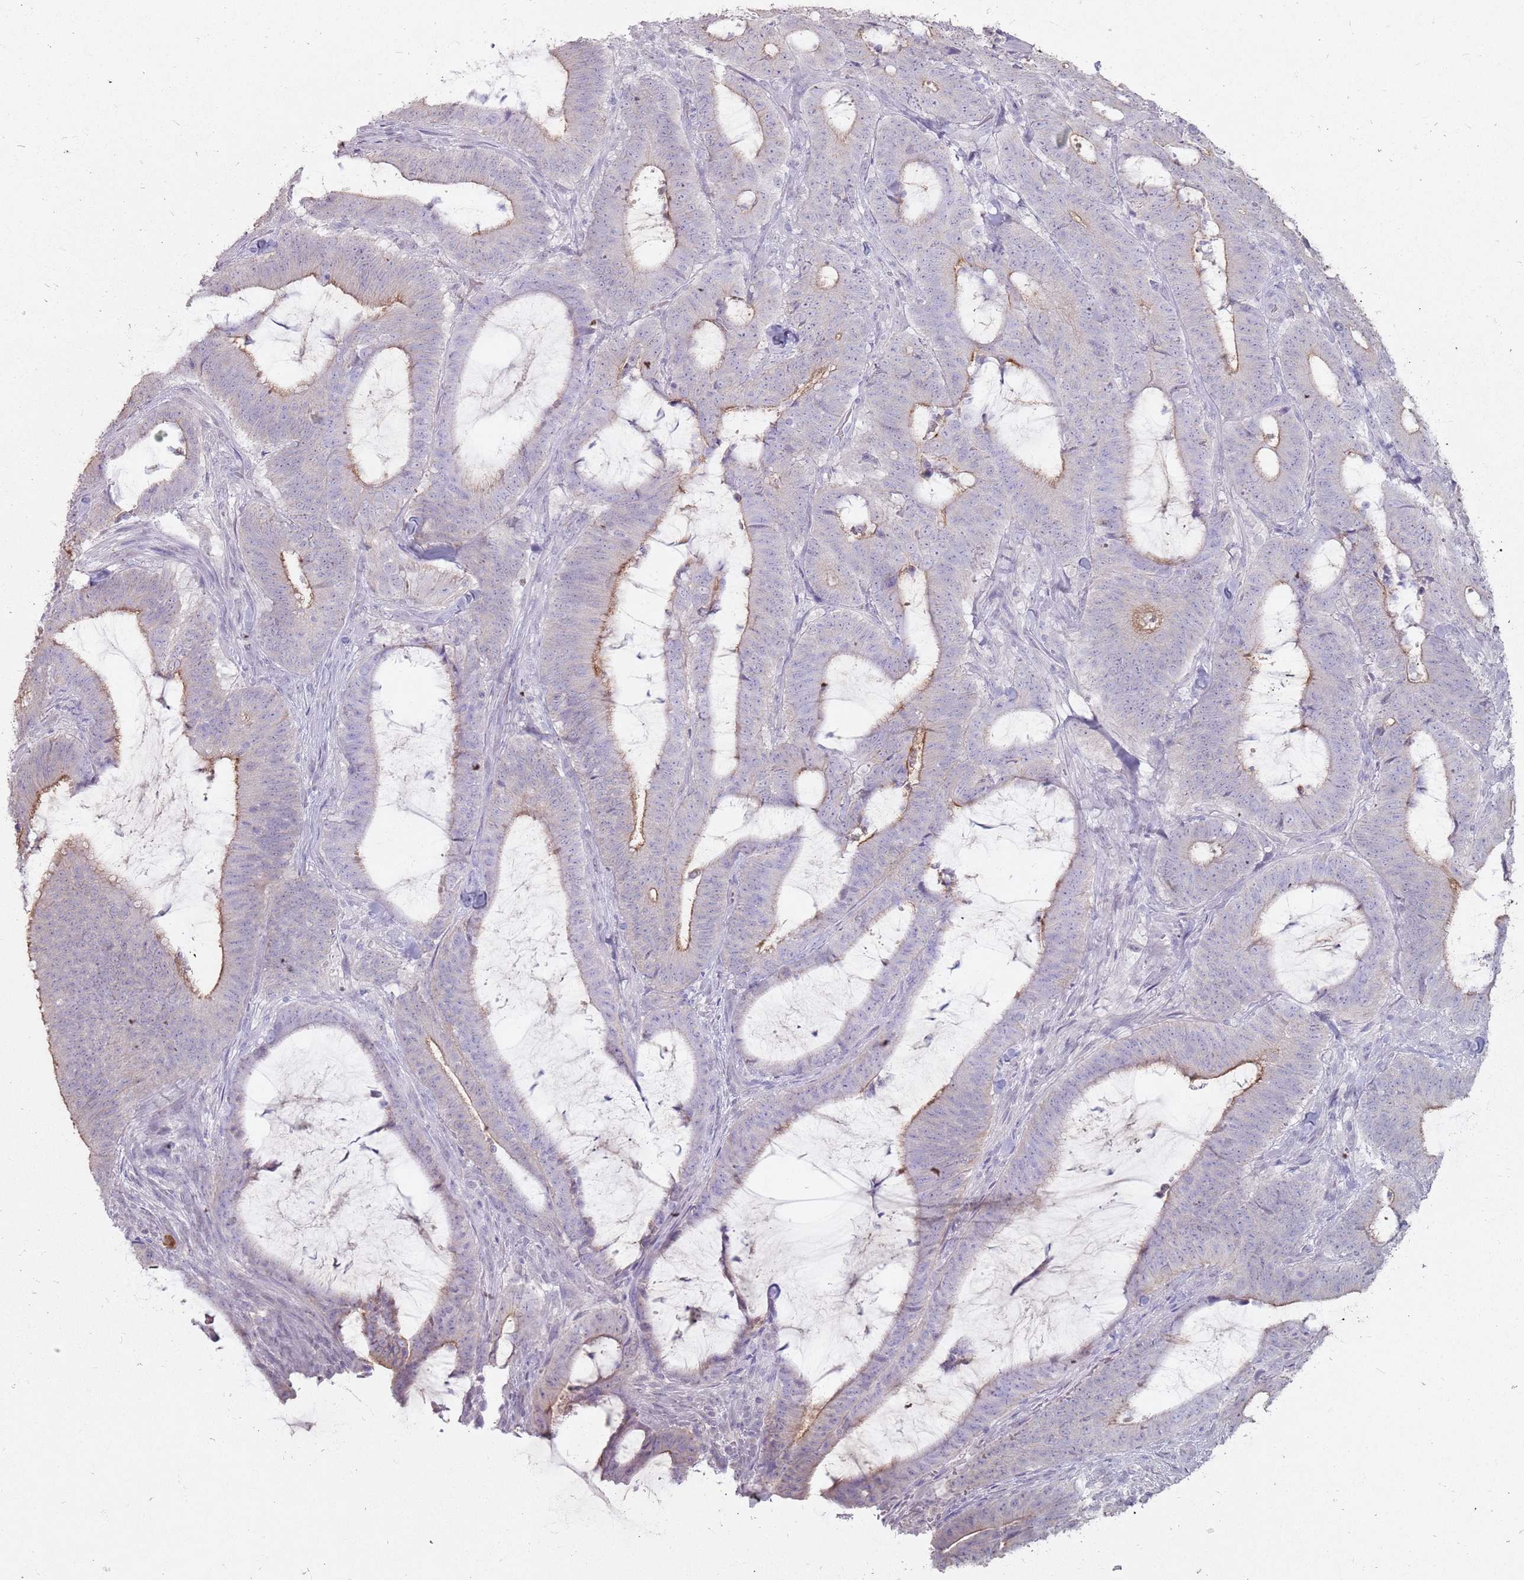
{"staining": {"intensity": "moderate", "quantity": "<25%", "location": "cytoplasmic/membranous"}, "tissue": "colorectal cancer", "cell_type": "Tumor cells", "image_type": "cancer", "snomed": [{"axis": "morphology", "description": "Adenocarcinoma, NOS"}, {"axis": "topography", "description": "Colon"}], "caption": "Immunohistochemistry staining of colorectal cancer, which displays low levels of moderate cytoplasmic/membranous staining in about <25% of tumor cells indicating moderate cytoplasmic/membranous protein expression. The staining was performed using DAB (3,3'-diaminobenzidine) (brown) for protein detection and nuclei were counterstained in hematoxylin (blue).", "gene": "STYK1", "patient": {"sex": "female", "age": 43}}